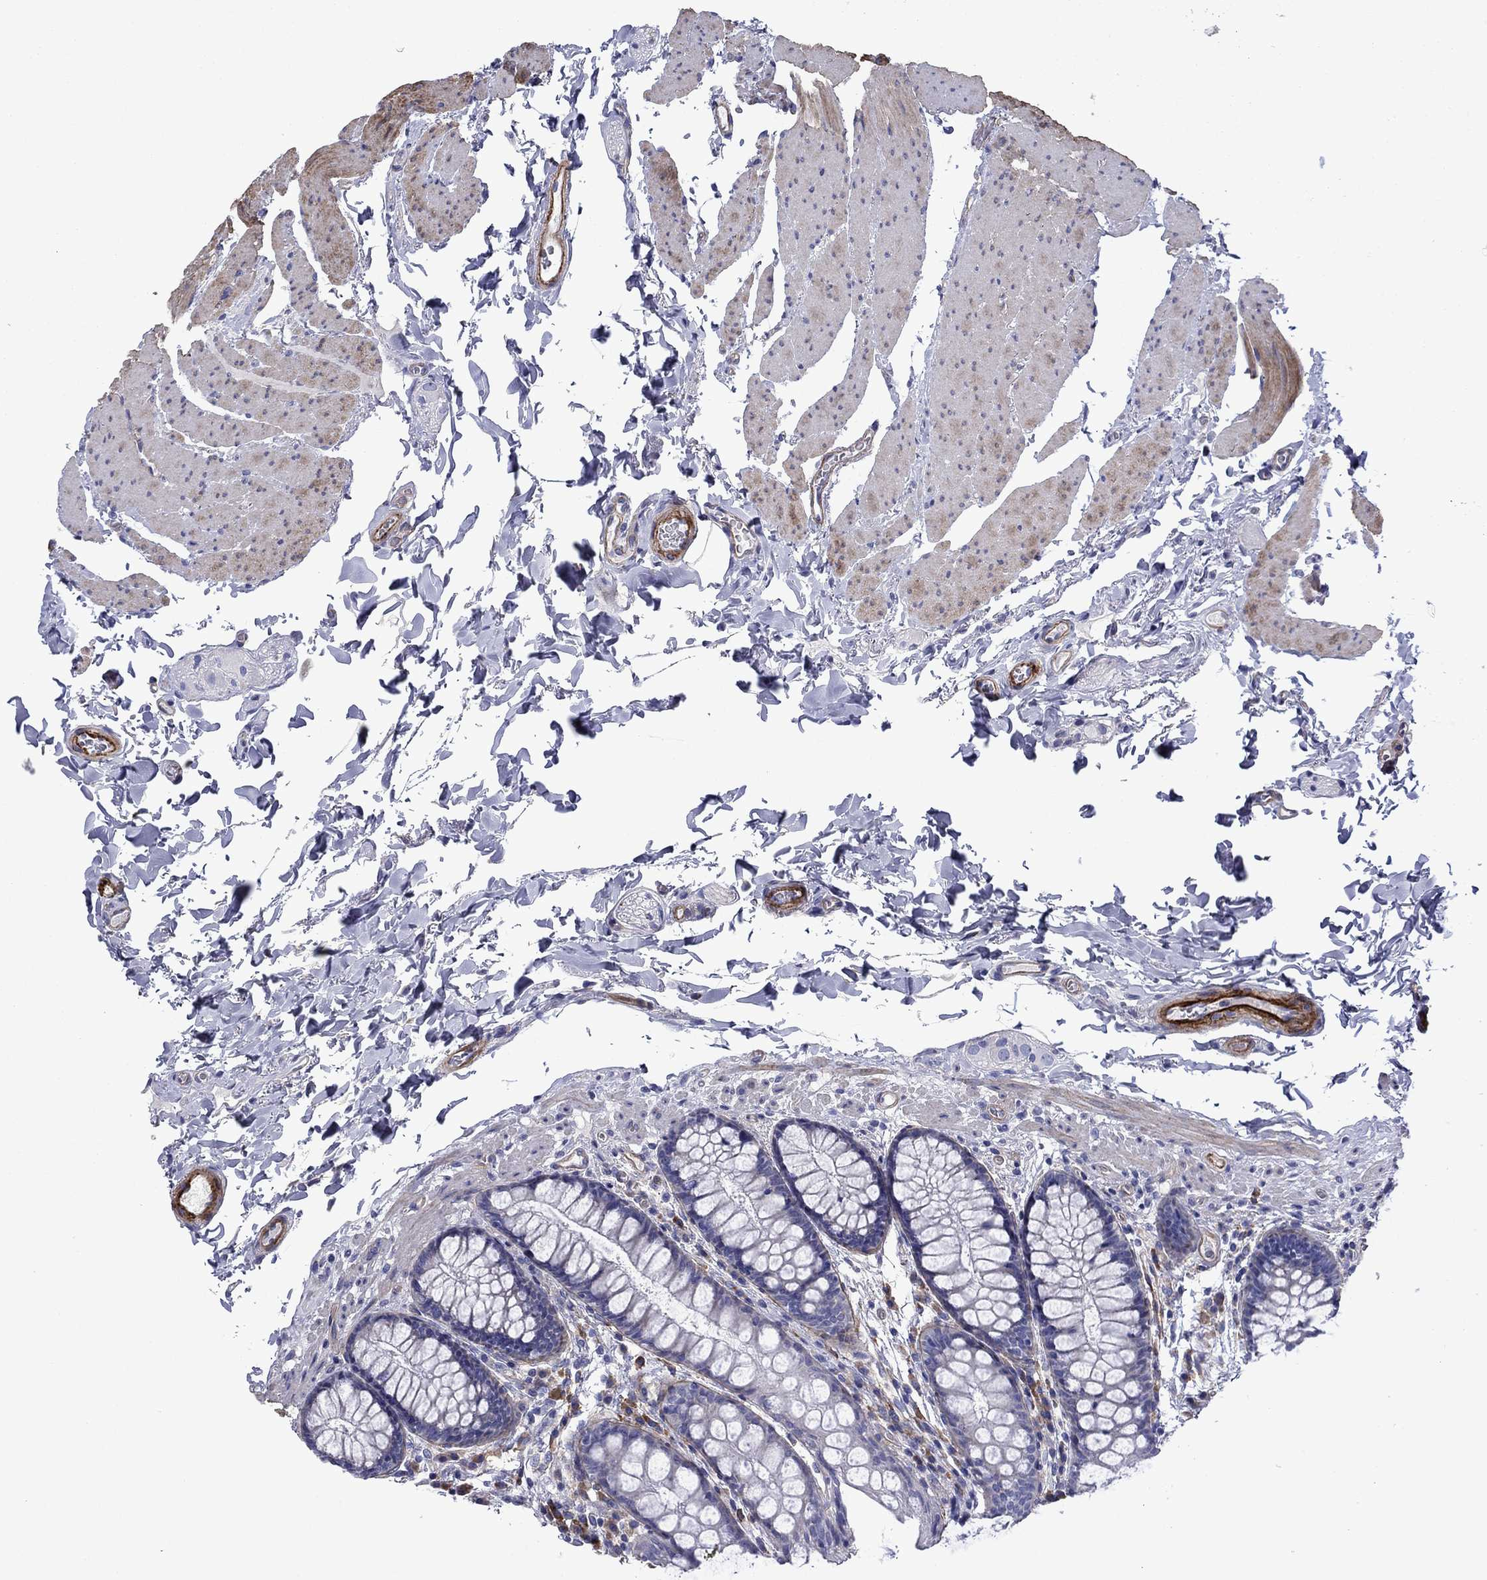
{"staining": {"intensity": "negative", "quantity": "none", "location": "none"}, "tissue": "colon", "cell_type": "Endothelial cells", "image_type": "normal", "snomed": [{"axis": "morphology", "description": "Normal tissue, NOS"}, {"axis": "topography", "description": "Colon"}], "caption": "The micrograph shows no significant positivity in endothelial cells of colon.", "gene": "HSPG2", "patient": {"sex": "female", "age": 86}}